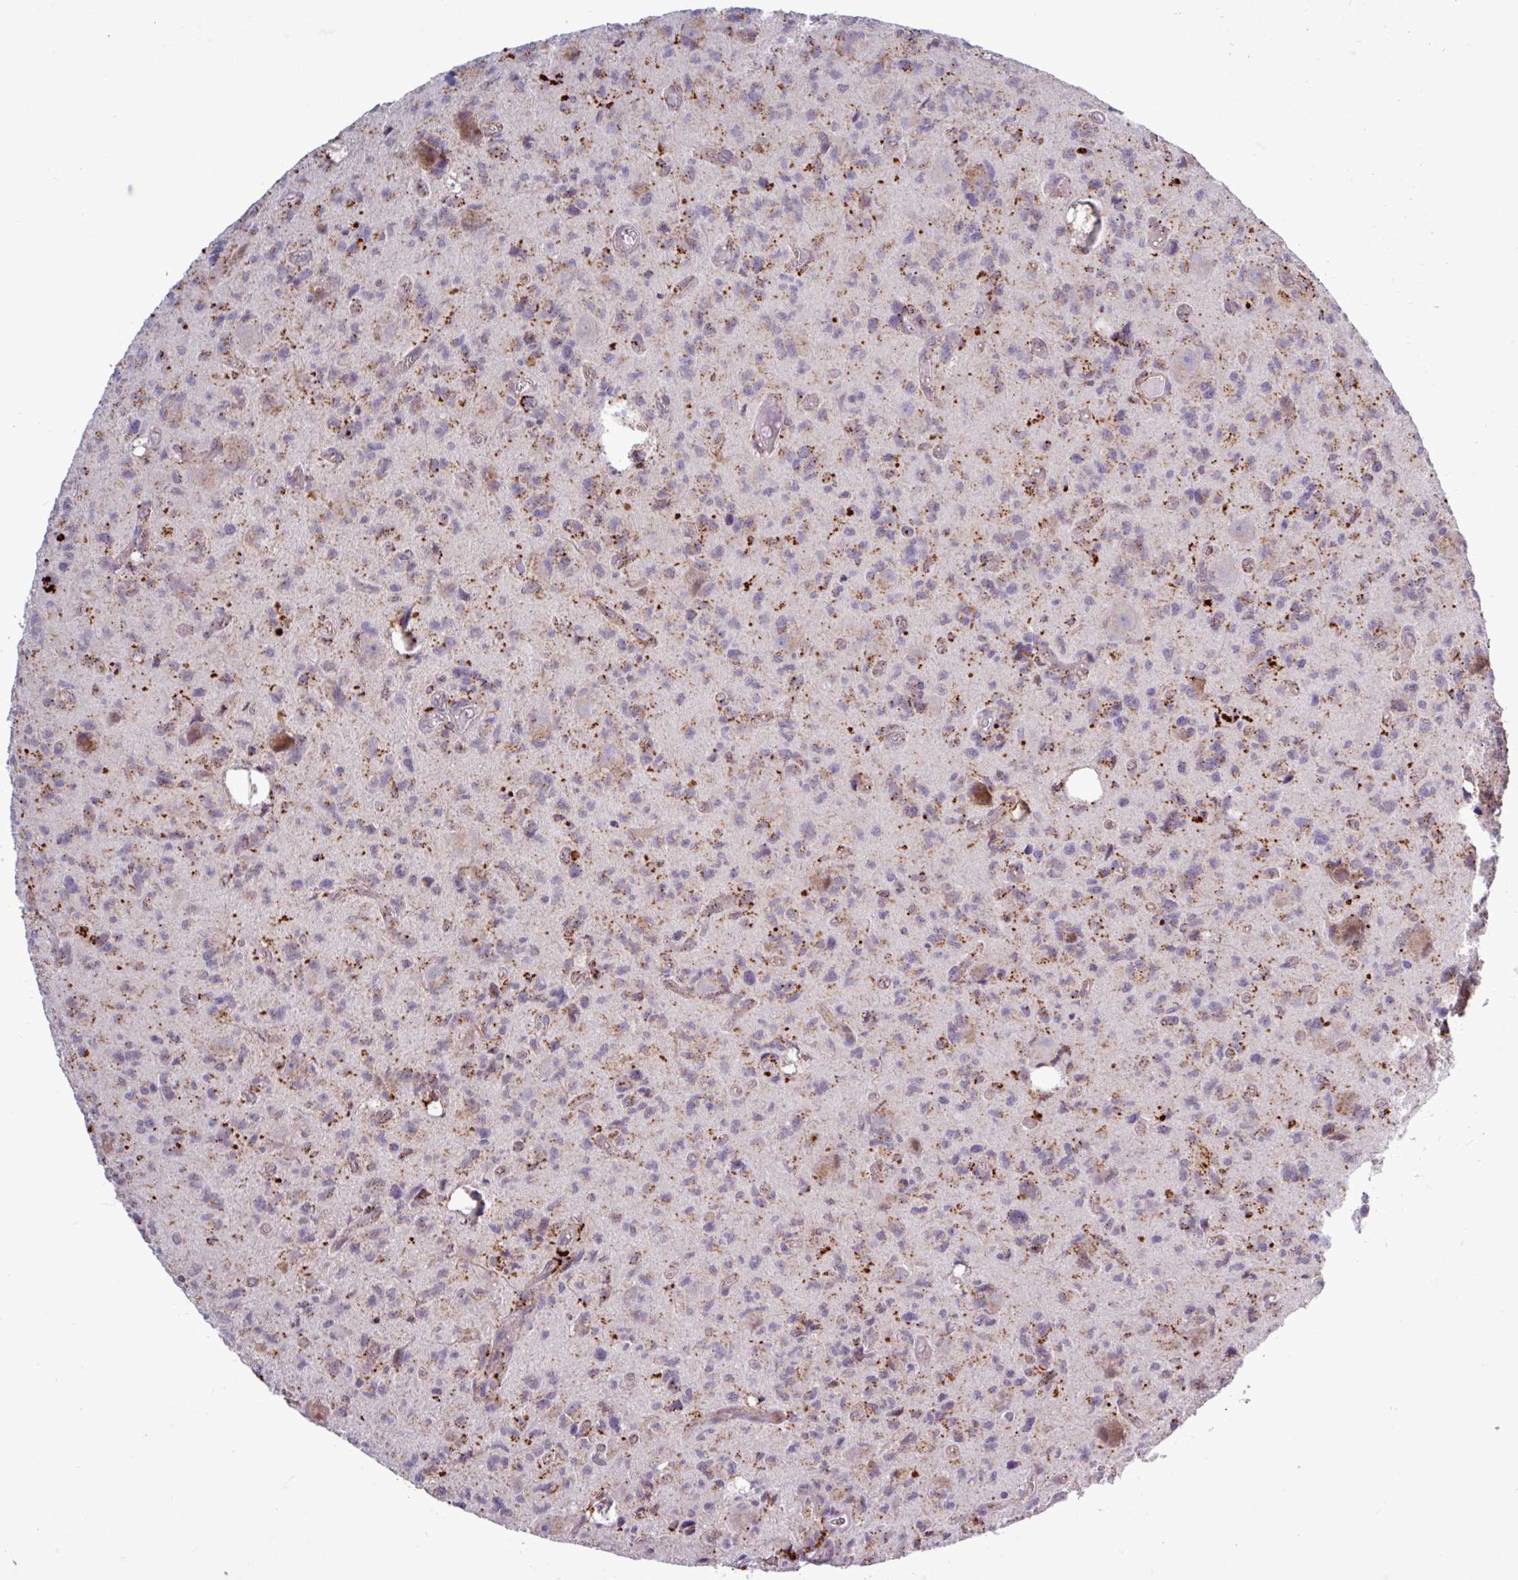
{"staining": {"intensity": "moderate", "quantity": "25%-75%", "location": "cytoplasmic/membranous"}, "tissue": "glioma", "cell_type": "Tumor cells", "image_type": "cancer", "snomed": [{"axis": "morphology", "description": "Glioma, malignant, High grade"}, {"axis": "topography", "description": "Brain"}], "caption": "Immunohistochemistry (IHC) of glioma shows medium levels of moderate cytoplasmic/membranous expression in approximately 25%-75% of tumor cells.", "gene": "AMIGO2", "patient": {"sex": "male", "age": 76}}